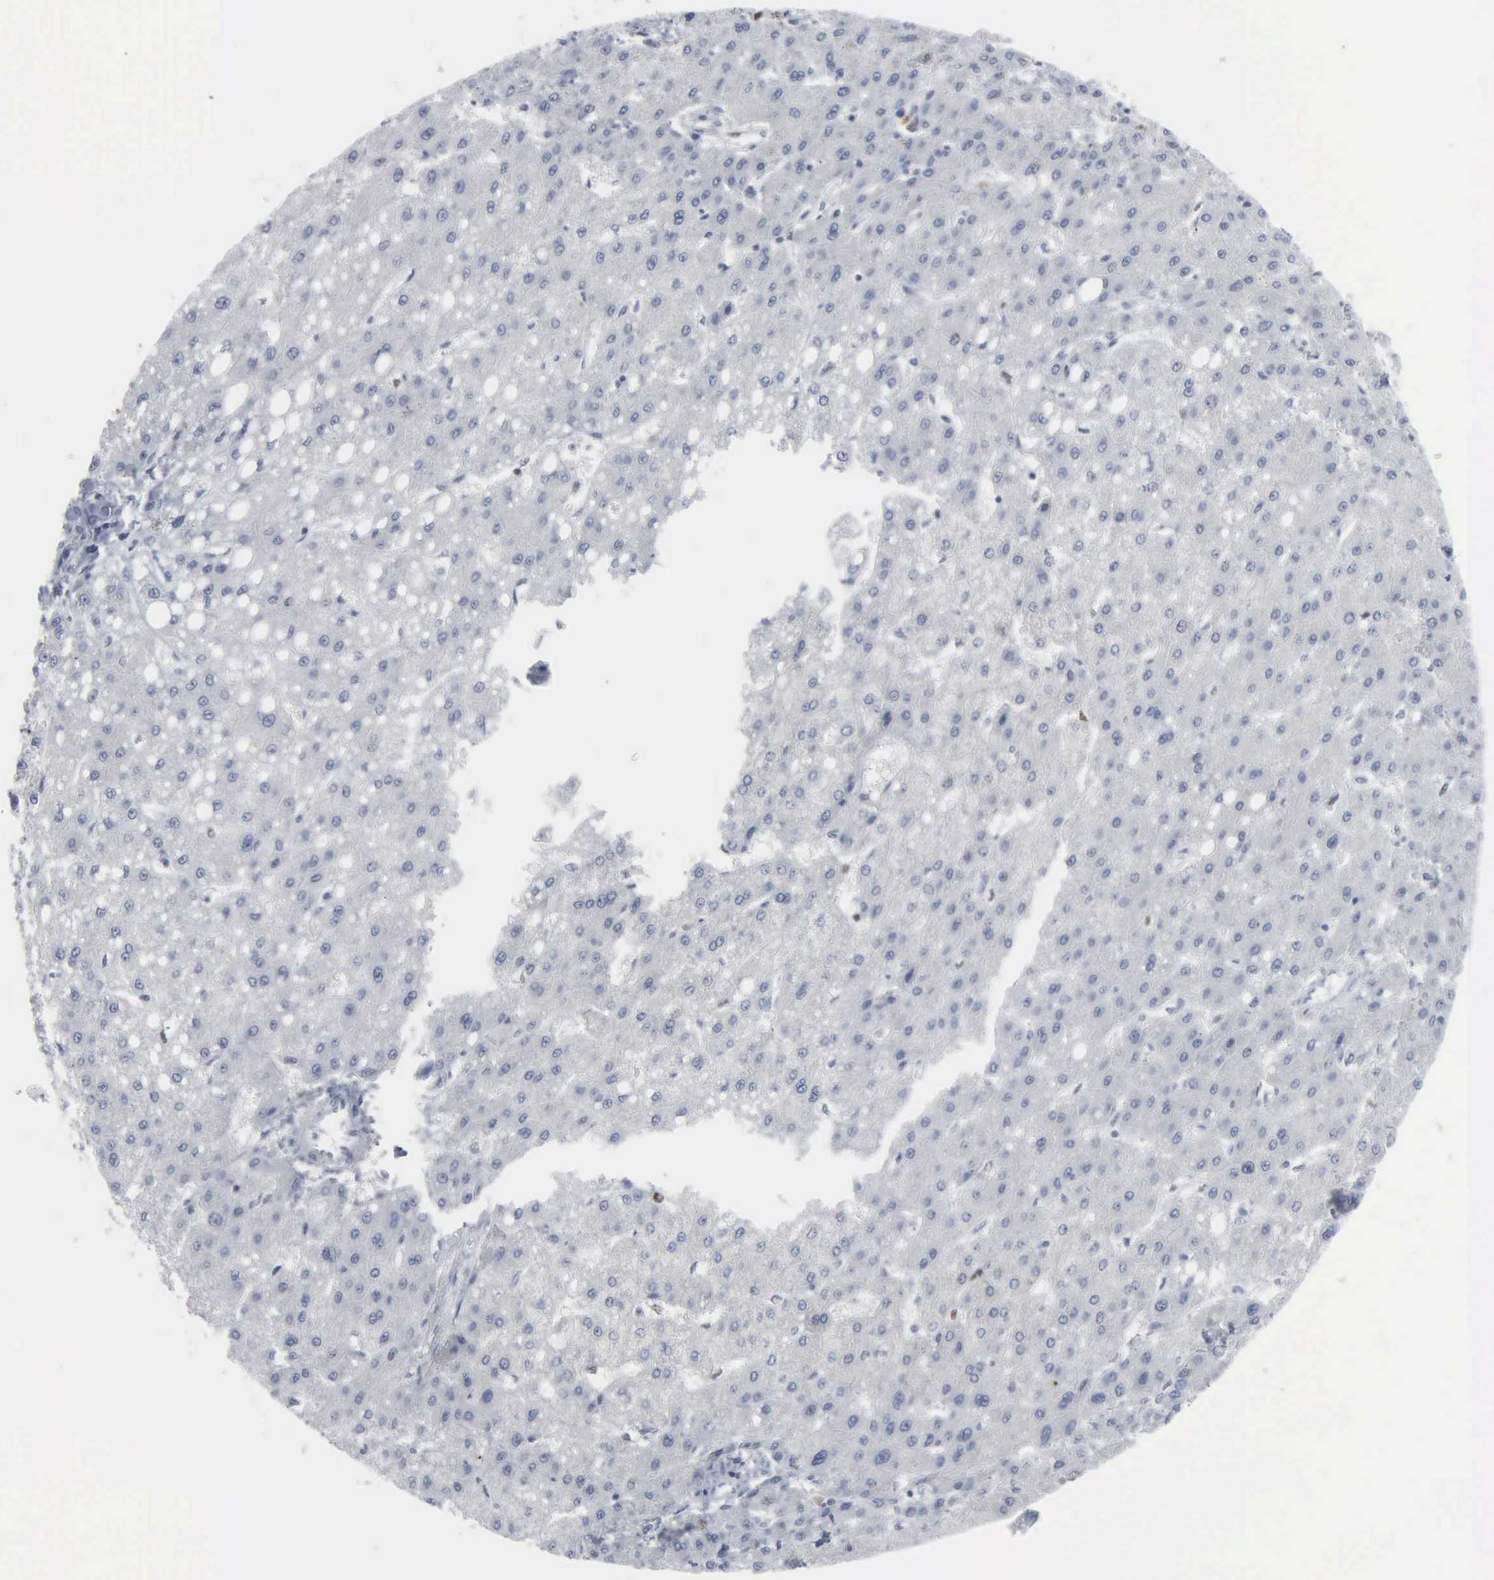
{"staining": {"intensity": "negative", "quantity": "none", "location": "none"}, "tissue": "liver cancer", "cell_type": "Tumor cells", "image_type": "cancer", "snomed": [{"axis": "morphology", "description": "Carcinoma, Hepatocellular, NOS"}, {"axis": "topography", "description": "Liver"}], "caption": "Immunohistochemistry of human liver cancer (hepatocellular carcinoma) reveals no staining in tumor cells.", "gene": "CCND3", "patient": {"sex": "female", "age": 52}}